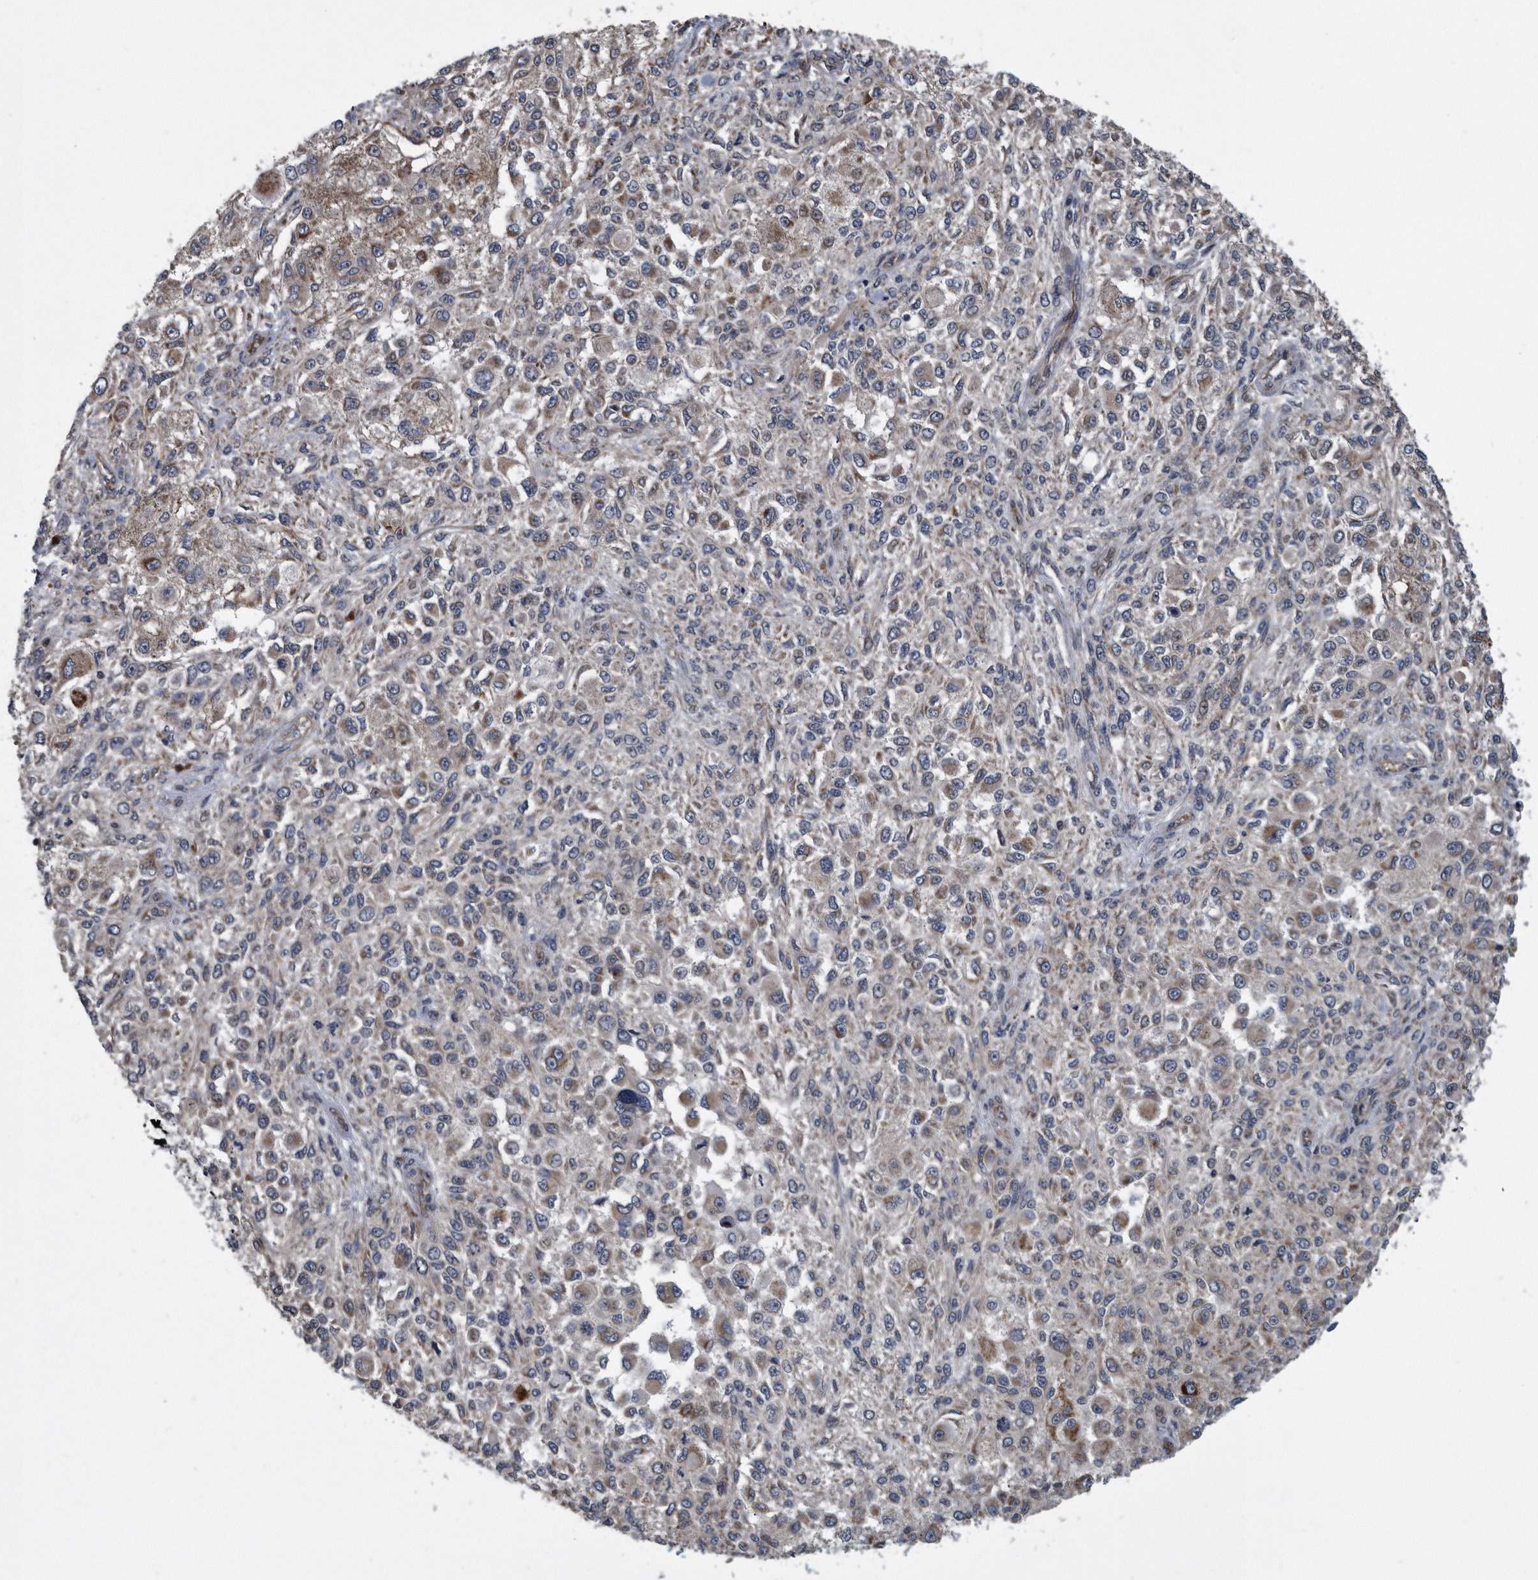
{"staining": {"intensity": "weak", "quantity": "<25%", "location": "cytoplasmic/membranous"}, "tissue": "melanoma", "cell_type": "Tumor cells", "image_type": "cancer", "snomed": [{"axis": "morphology", "description": "Necrosis, NOS"}, {"axis": "morphology", "description": "Malignant melanoma, NOS"}, {"axis": "topography", "description": "Skin"}], "caption": "Immunohistochemistry (IHC) micrograph of neoplastic tissue: human melanoma stained with DAB (3,3'-diaminobenzidine) shows no significant protein staining in tumor cells. Brightfield microscopy of IHC stained with DAB (3,3'-diaminobenzidine) (brown) and hematoxylin (blue), captured at high magnification.", "gene": "ARMCX1", "patient": {"sex": "female", "age": 87}}